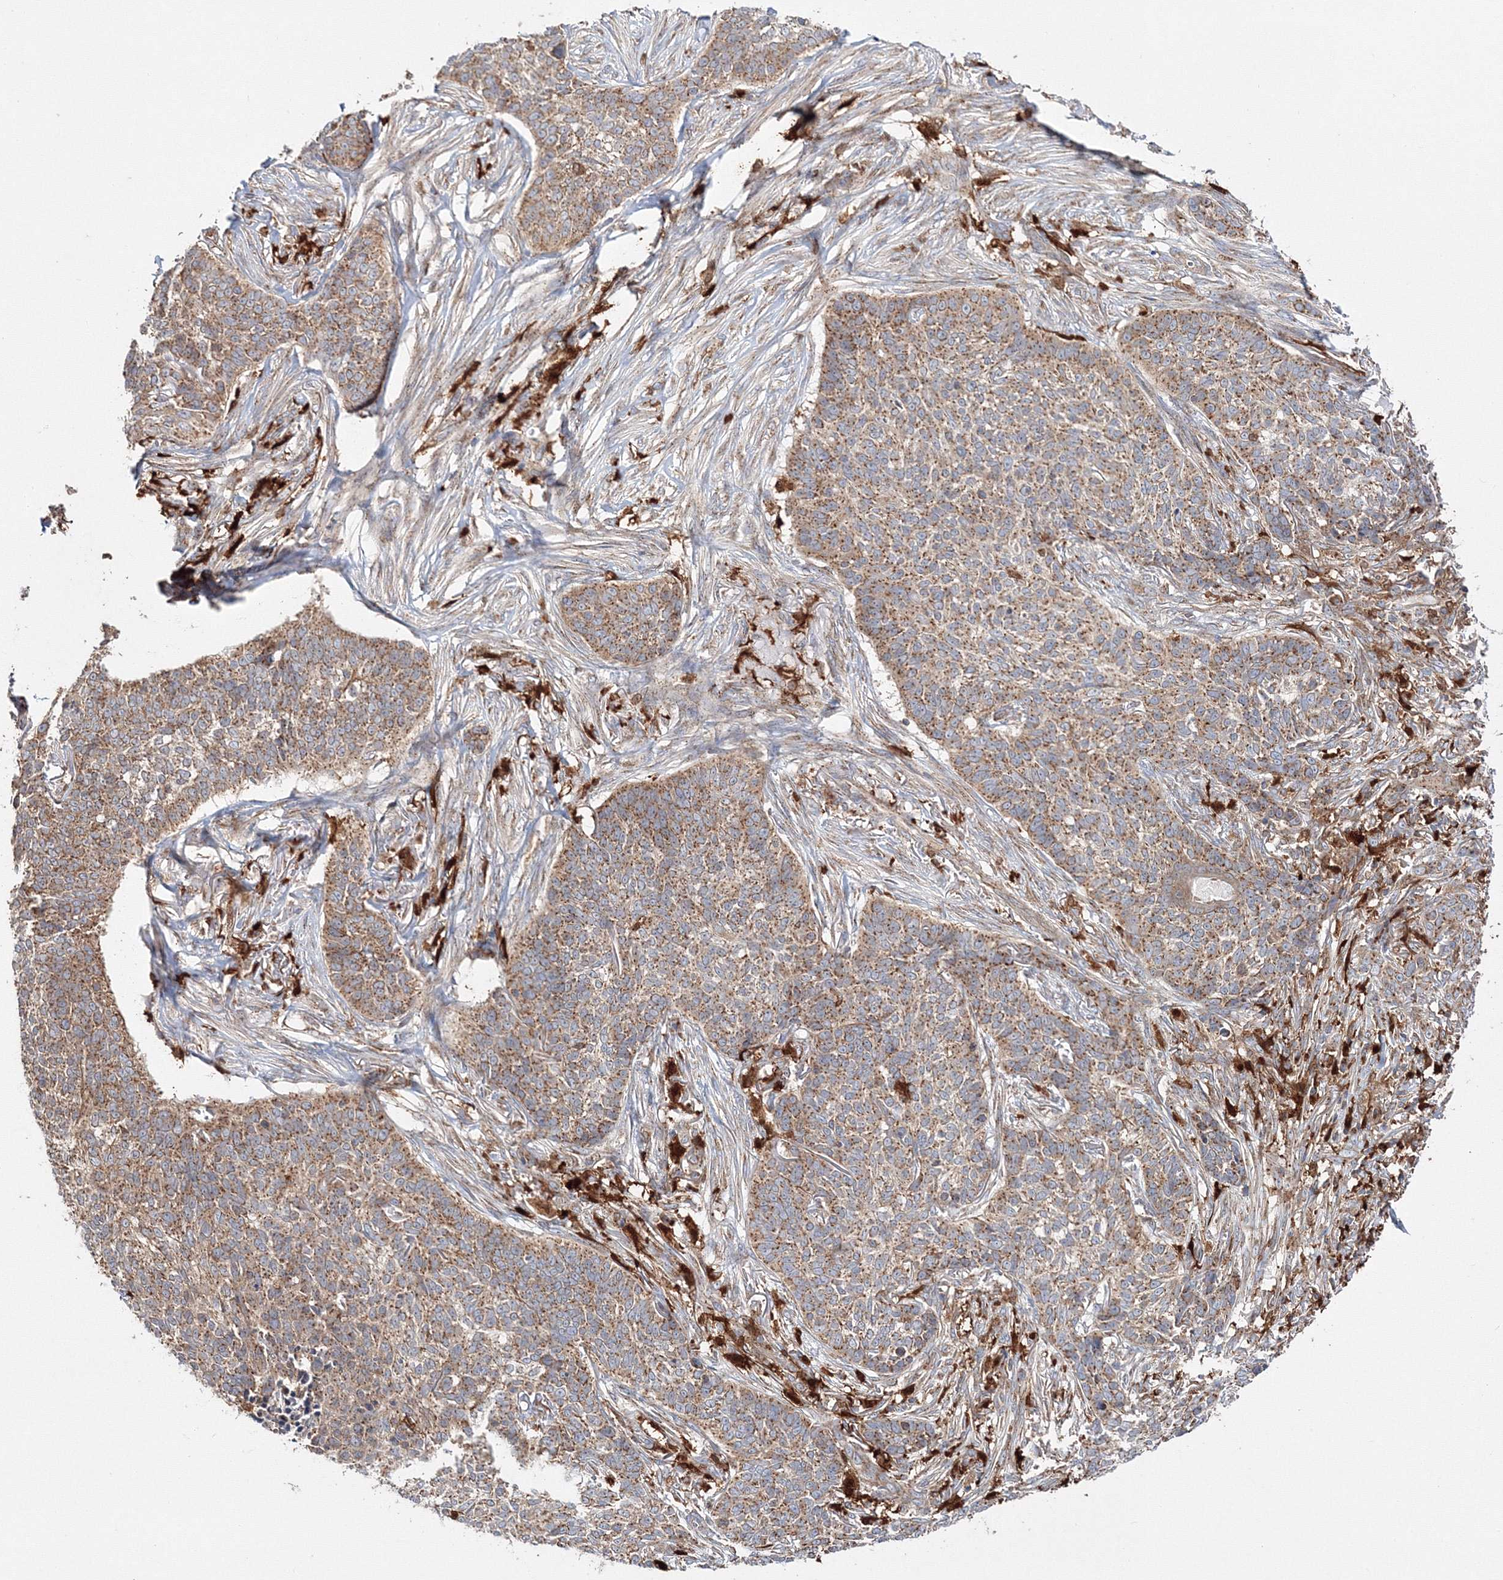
{"staining": {"intensity": "moderate", "quantity": ">75%", "location": "cytoplasmic/membranous"}, "tissue": "skin cancer", "cell_type": "Tumor cells", "image_type": "cancer", "snomed": [{"axis": "morphology", "description": "Basal cell carcinoma"}, {"axis": "topography", "description": "Skin"}], "caption": "Tumor cells demonstrate medium levels of moderate cytoplasmic/membranous staining in approximately >75% of cells in skin cancer (basal cell carcinoma). The protein is shown in brown color, while the nuclei are stained blue.", "gene": "ARCN1", "patient": {"sex": "male", "age": 85}}